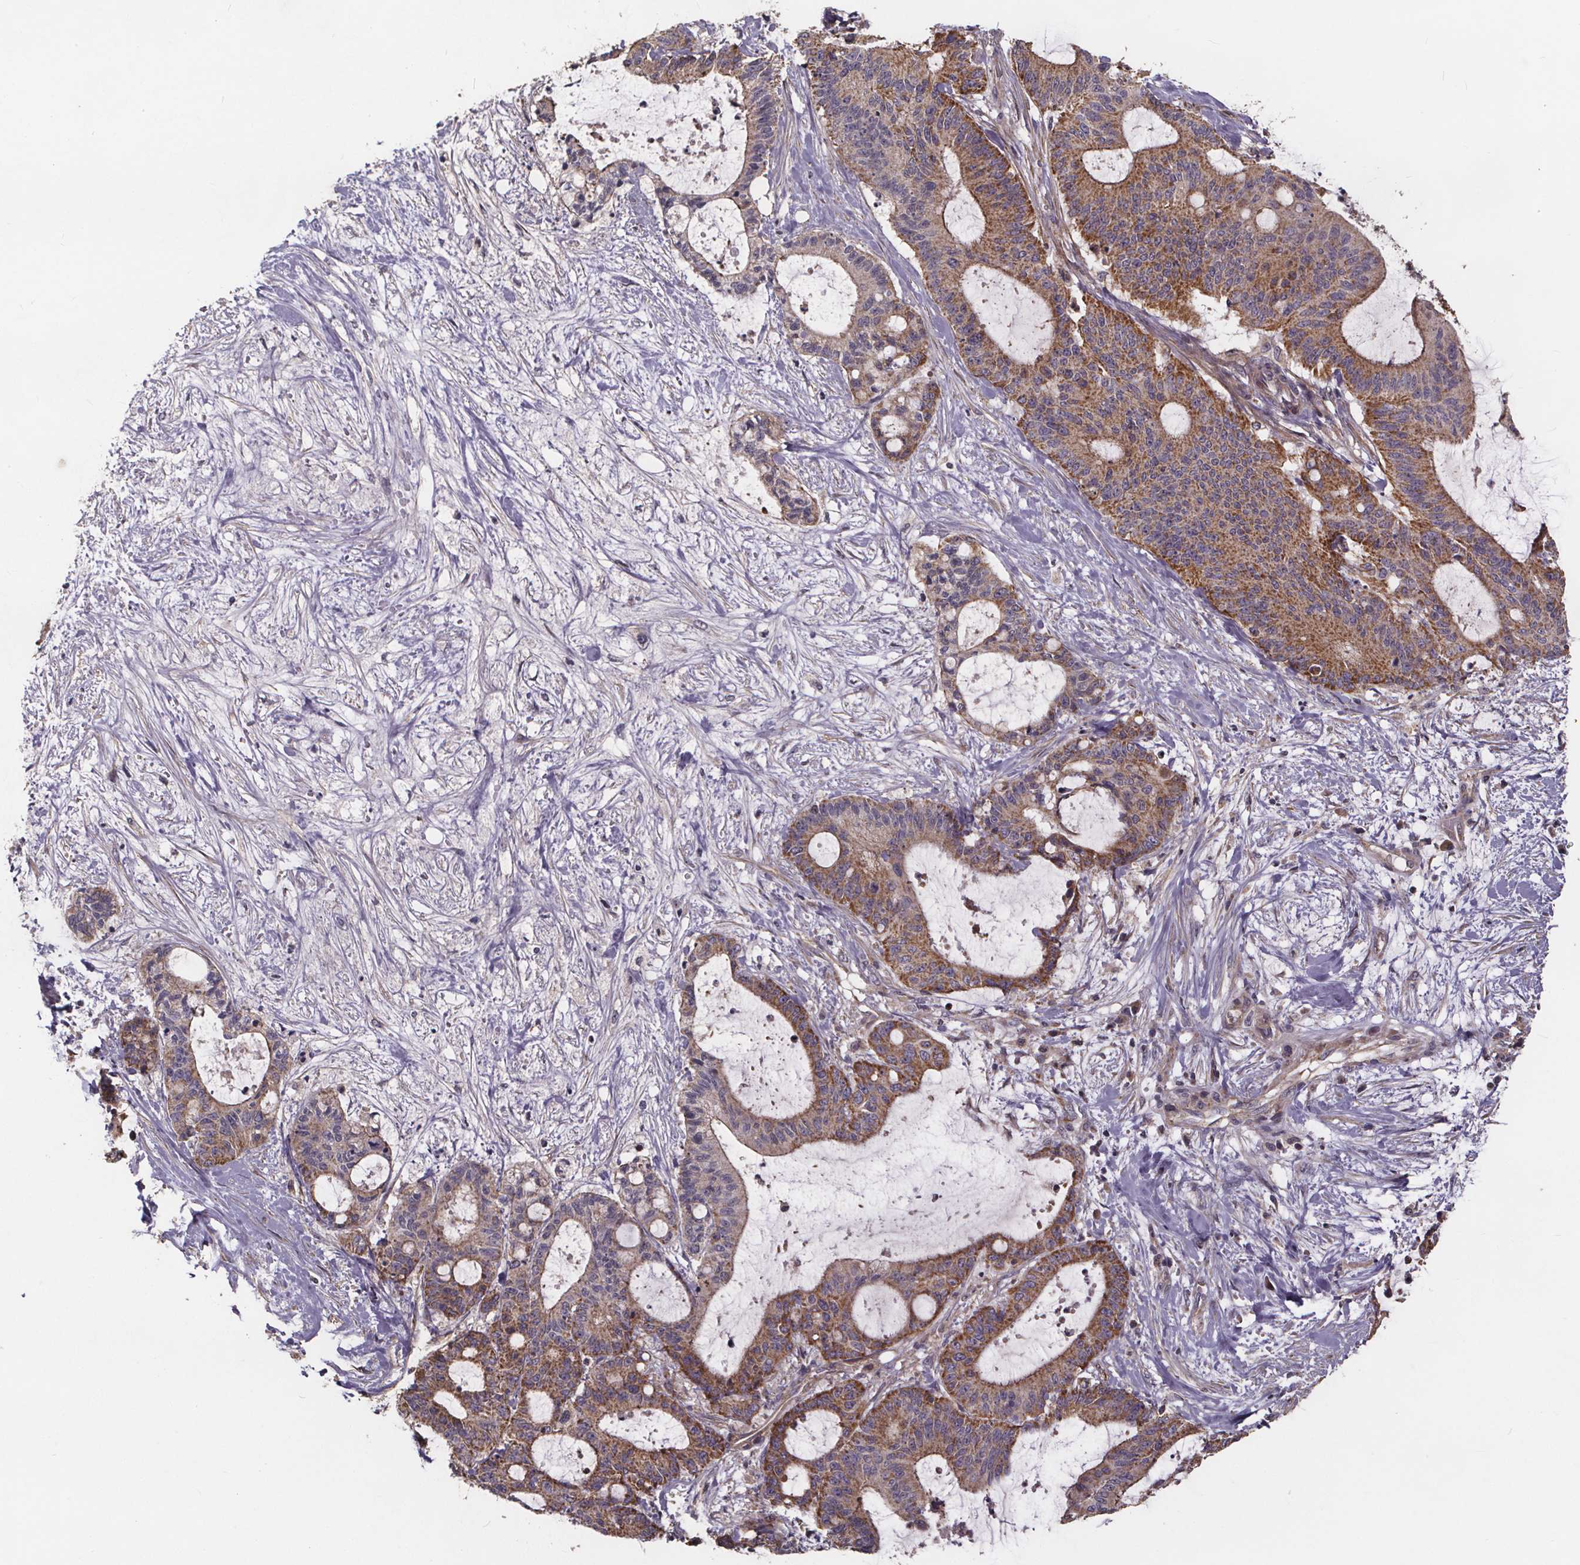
{"staining": {"intensity": "moderate", "quantity": "25%-75%", "location": "cytoplasmic/membranous"}, "tissue": "liver cancer", "cell_type": "Tumor cells", "image_type": "cancer", "snomed": [{"axis": "morphology", "description": "Cholangiocarcinoma"}, {"axis": "topography", "description": "Liver"}], "caption": "Moderate cytoplasmic/membranous staining is appreciated in about 25%-75% of tumor cells in liver cholangiocarcinoma. The protein is shown in brown color, while the nuclei are stained blue.", "gene": "YME1L1", "patient": {"sex": "female", "age": 73}}